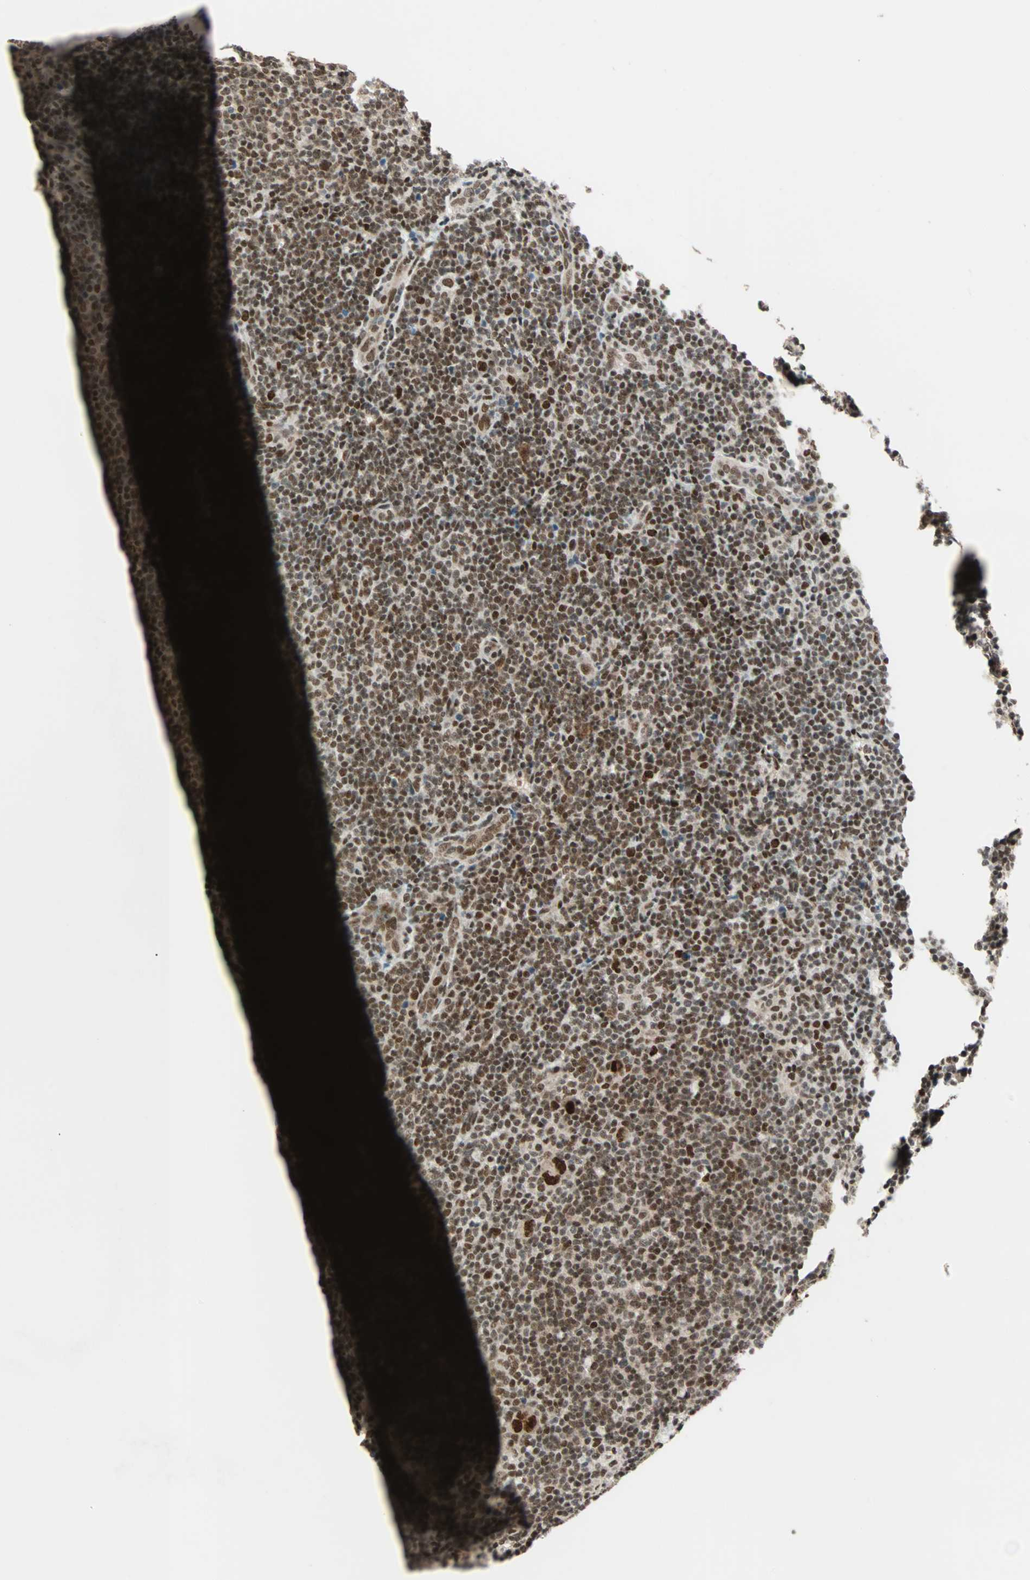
{"staining": {"intensity": "strong", "quantity": ">75%", "location": "nuclear"}, "tissue": "lymphoma", "cell_type": "Tumor cells", "image_type": "cancer", "snomed": [{"axis": "morphology", "description": "Hodgkin's disease, NOS"}, {"axis": "topography", "description": "Lymph node"}], "caption": "DAB immunohistochemical staining of lymphoma displays strong nuclear protein expression in about >75% of tumor cells.", "gene": "MDC1", "patient": {"sex": "female", "age": 57}}